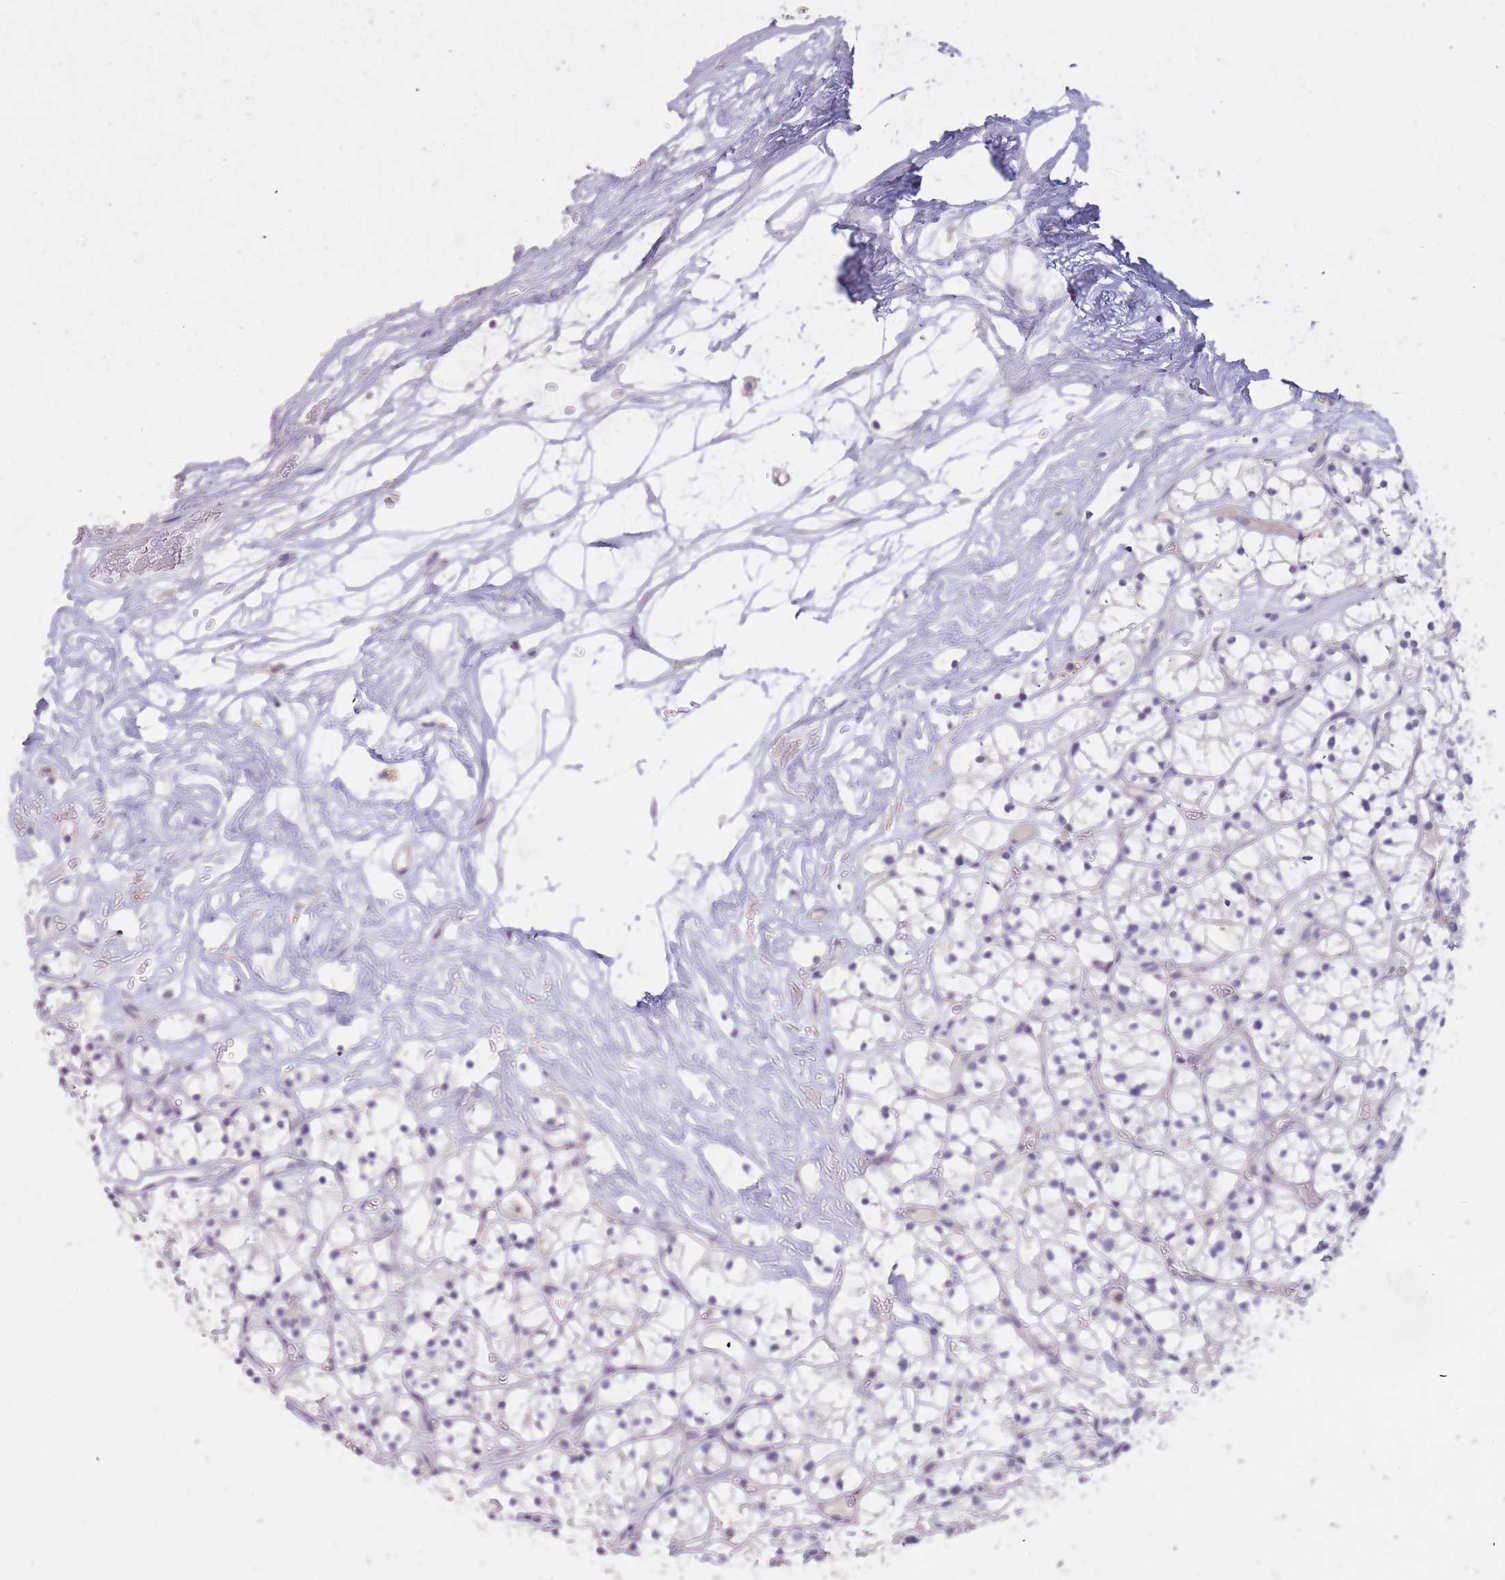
{"staining": {"intensity": "negative", "quantity": "none", "location": "none"}, "tissue": "renal cancer", "cell_type": "Tumor cells", "image_type": "cancer", "snomed": [{"axis": "morphology", "description": "Adenocarcinoma, NOS"}, {"axis": "topography", "description": "Kidney"}], "caption": "Tumor cells show no significant expression in renal cancer.", "gene": "FRG2C", "patient": {"sex": "female", "age": 64}}